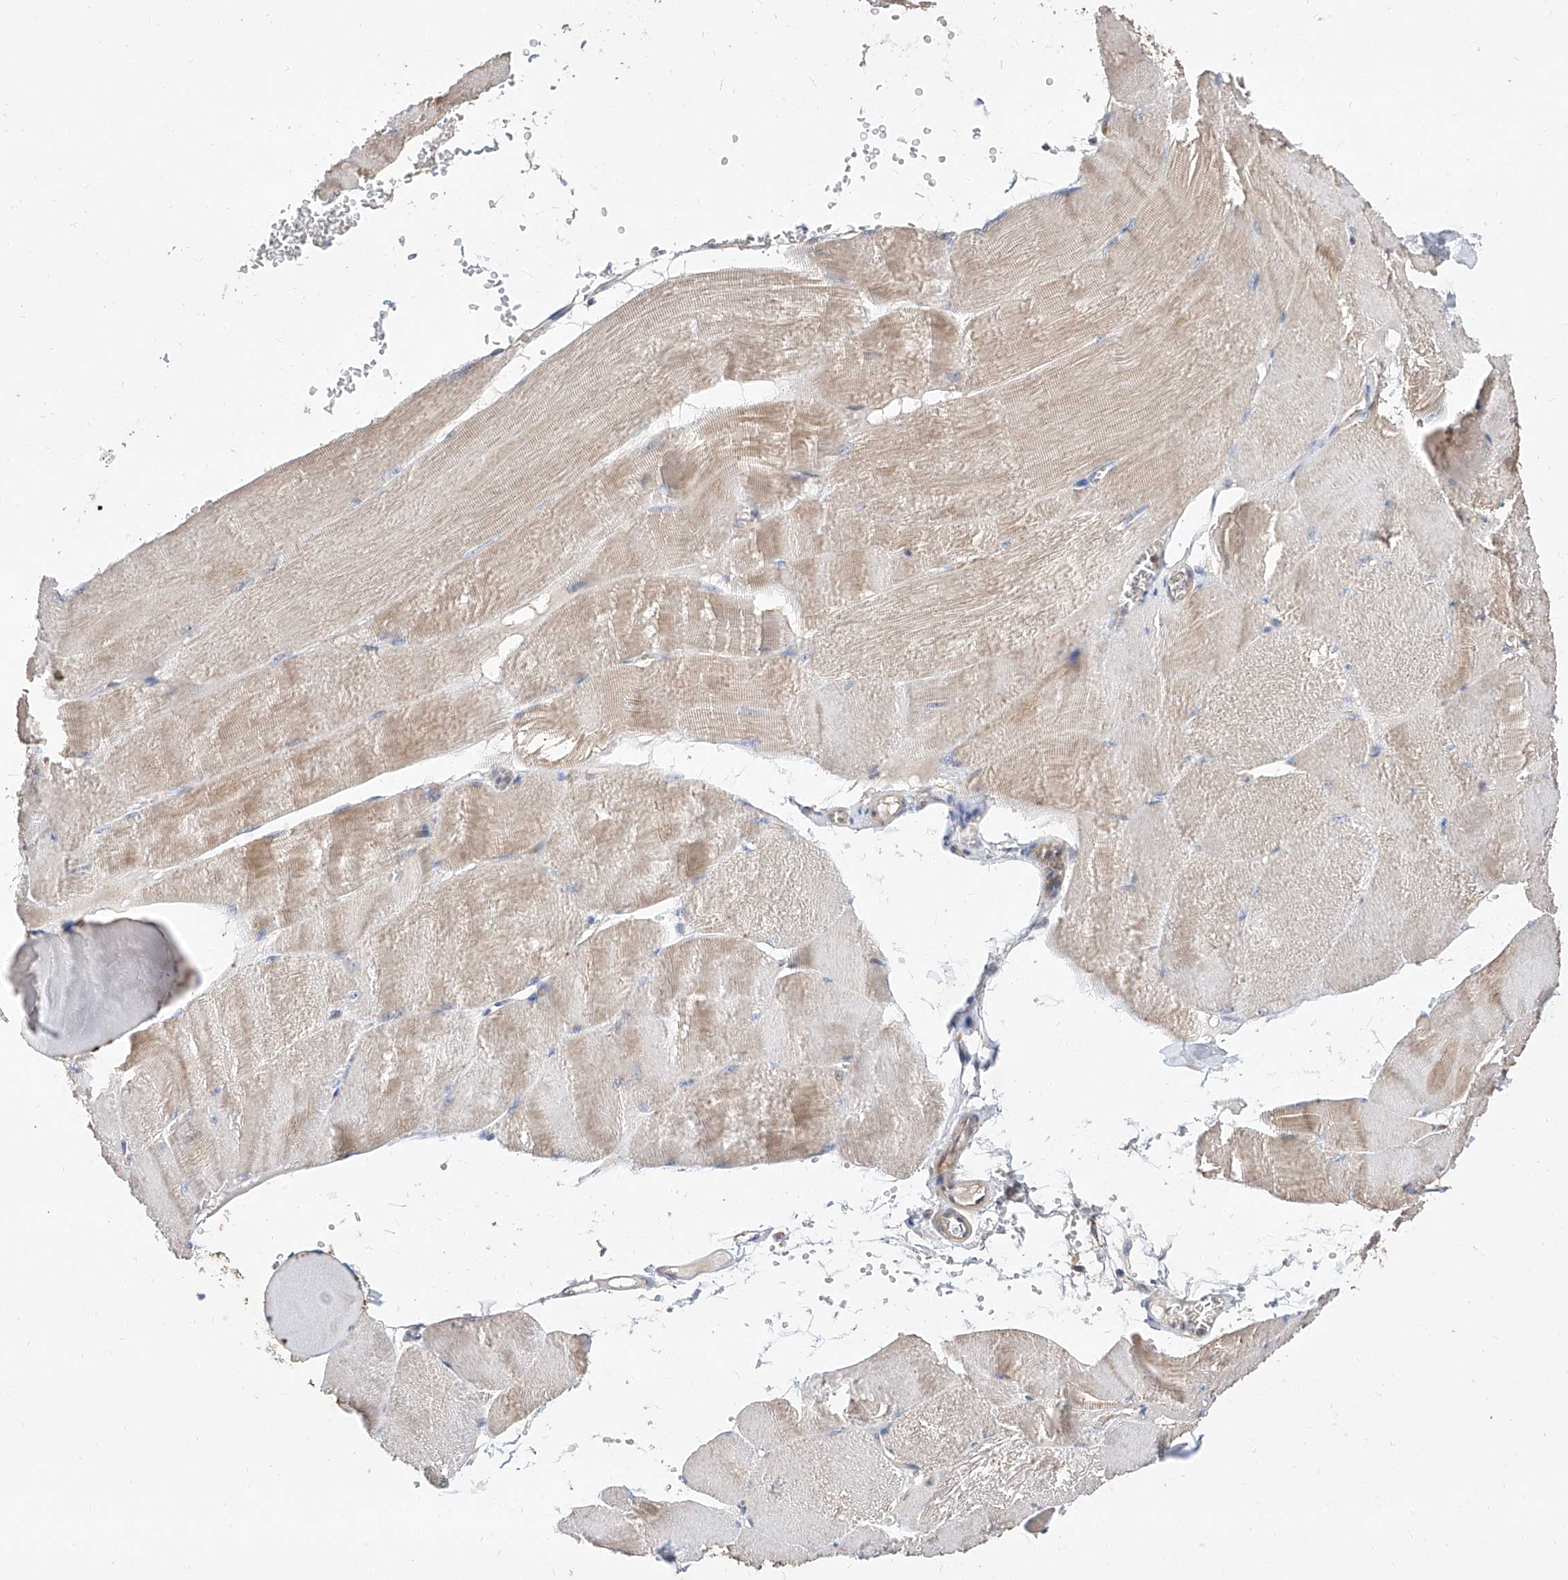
{"staining": {"intensity": "moderate", "quantity": "25%-75%", "location": "cytoplasmic/membranous"}, "tissue": "skeletal muscle", "cell_type": "Myocytes", "image_type": "normal", "snomed": [{"axis": "morphology", "description": "Normal tissue, NOS"}, {"axis": "morphology", "description": "Basal cell carcinoma"}, {"axis": "topography", "description": "Skeletal muscle"}], "caption": "Skeletal muscle stained with immunohistochemistry shows moderate cytoplasmic/membranous expression in approximately 25%-75% of myocytes. Using DAB (brown) and hematoxylin (blue) stains, captured at high magnification using brightfield microscopy.", "gene": "DIRAS3", "patient": {"sex": "female", "age": 64}}